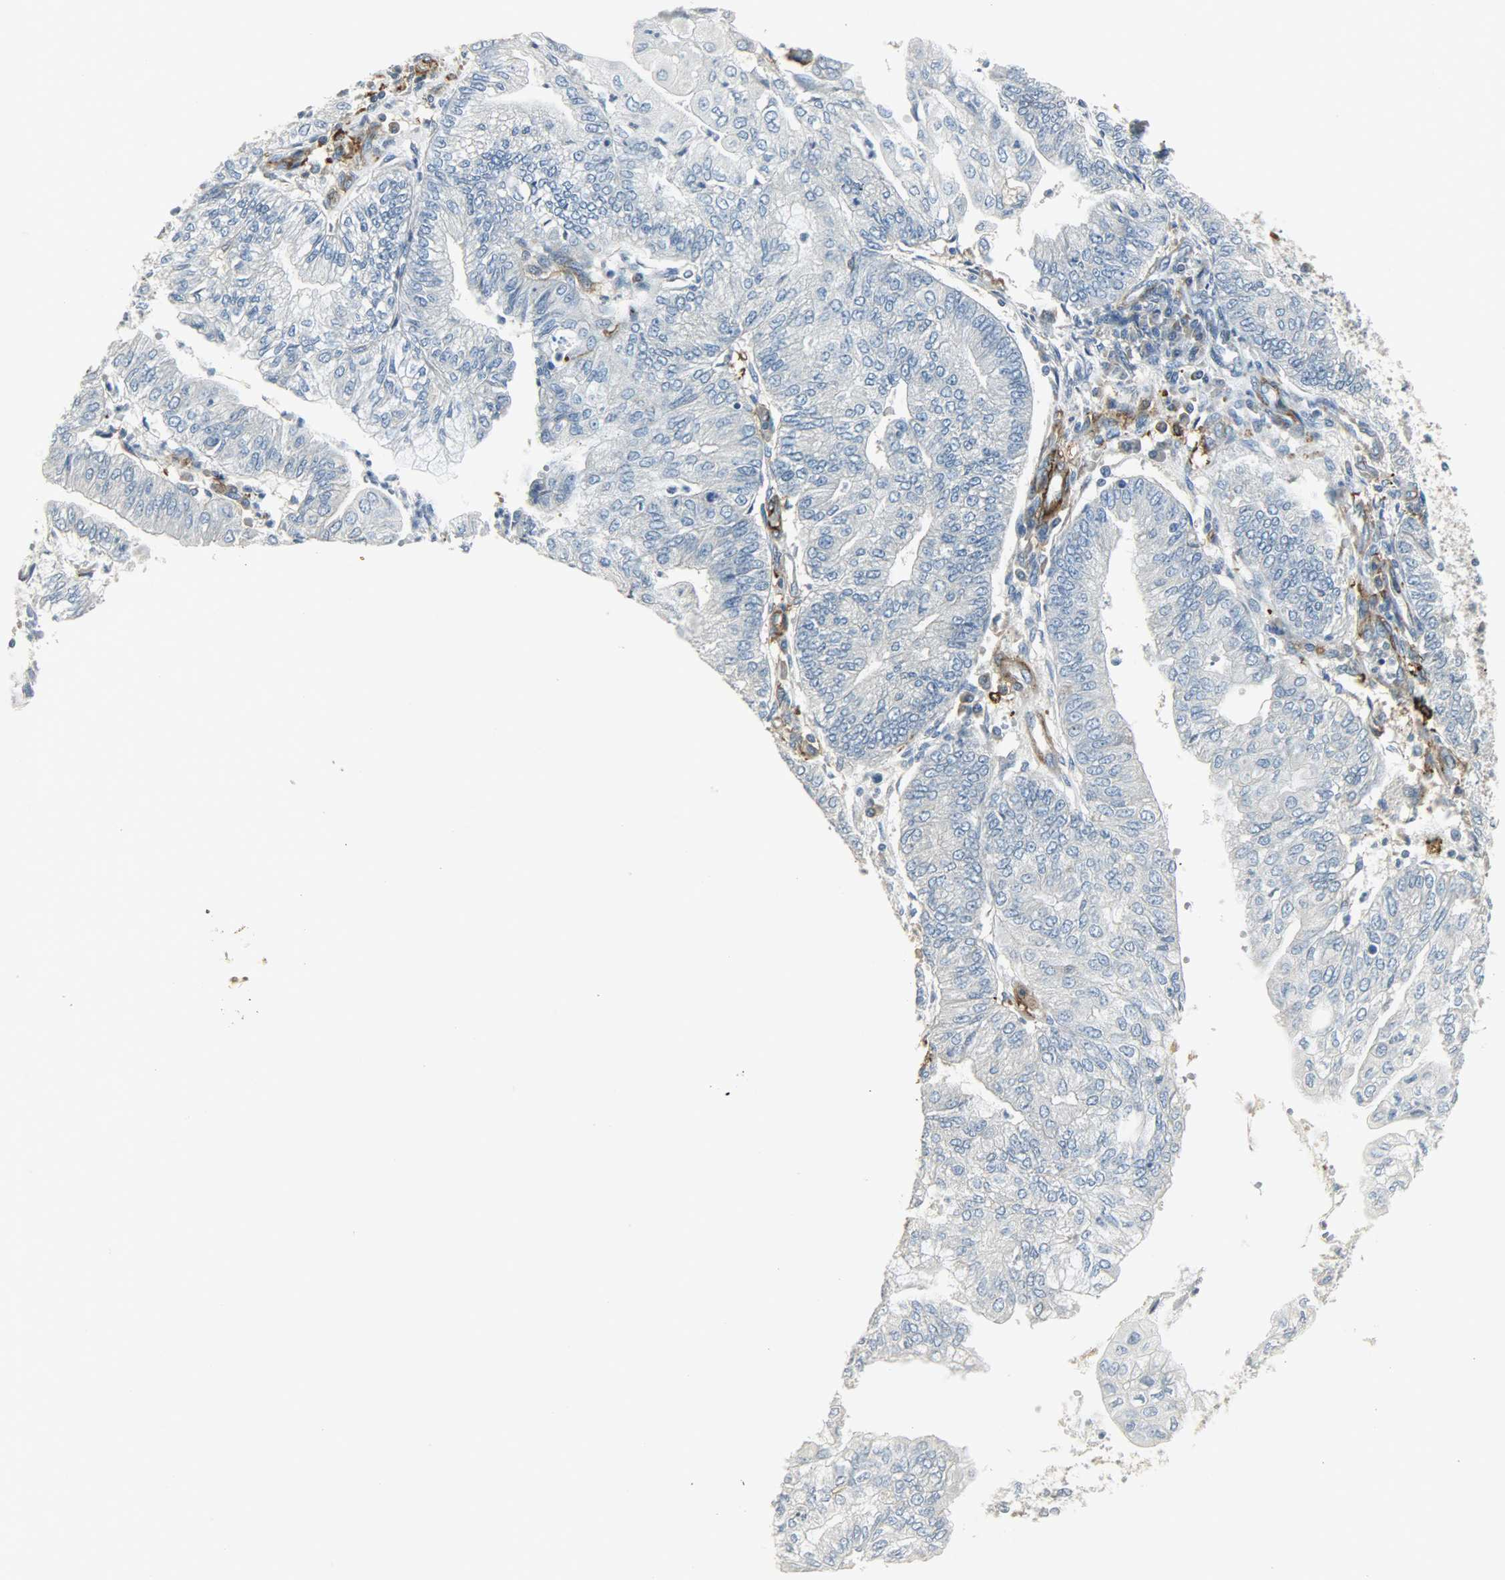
{"staining": {"intensity": "negative", "quantity": "none", "location": "none"}, "tissue": "endometrial cancer", "cell_type": "Tumor cells", "image_type": "cancer", "snomed": [{"axis": "morphology", "description": "Adenocarcinoma, NOS"}, {"axis": "topography", "description": "Endometrium"}], "caption": "IHC micrograph of neoplastic tissue: human adenocarcinoma (endometrial) stained with DAB (3,3'-diaminobenzidine) shows no significant protein staining in tumor cells. (DAB immunohistochemistry (IHC) visualized using brightfield microscopy, high magnification).", "gene": "ENPEP", "patient": {"sex": "female", "age": 59}}